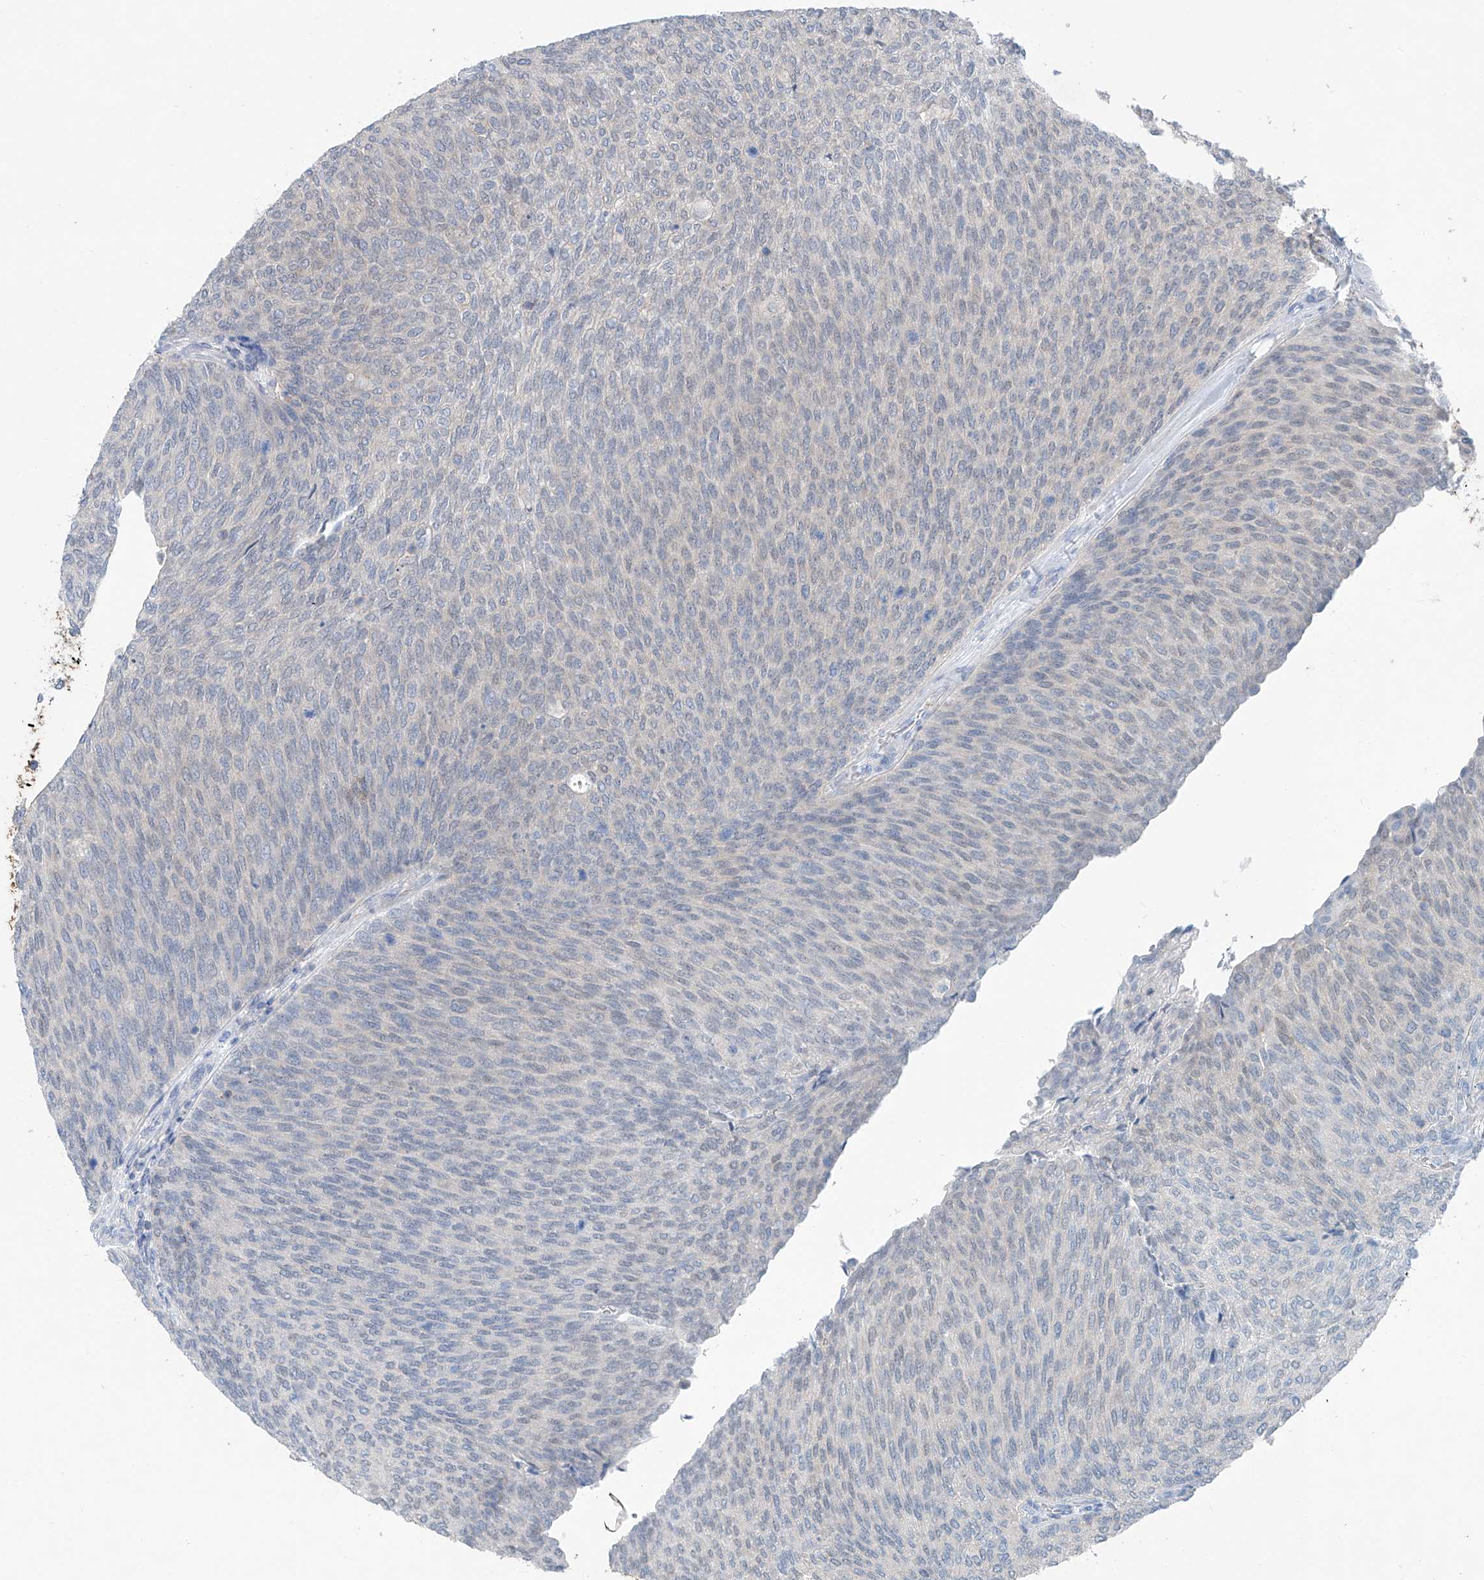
{"staining": {"intensity": "negative", "quantity": "none", "location": "none"}, "tissue": "urothelial cancer", "cell_type": "Tumor cells", "image_type": "cancer", "snomed": [{"axis": "morphology", "description": "Urothelial carcinoma, Low grade"}, {"axis": "topography", "description": "Urinary bladder"}], "caption": "DAB (3,3'-diaminobenzidine) immunohistochemical staining of human urothelial cancer exhibits no significant staining in tumor cells.", "gene": "ANKRD34A", "patient": {"sex": "female", "age": 79}}